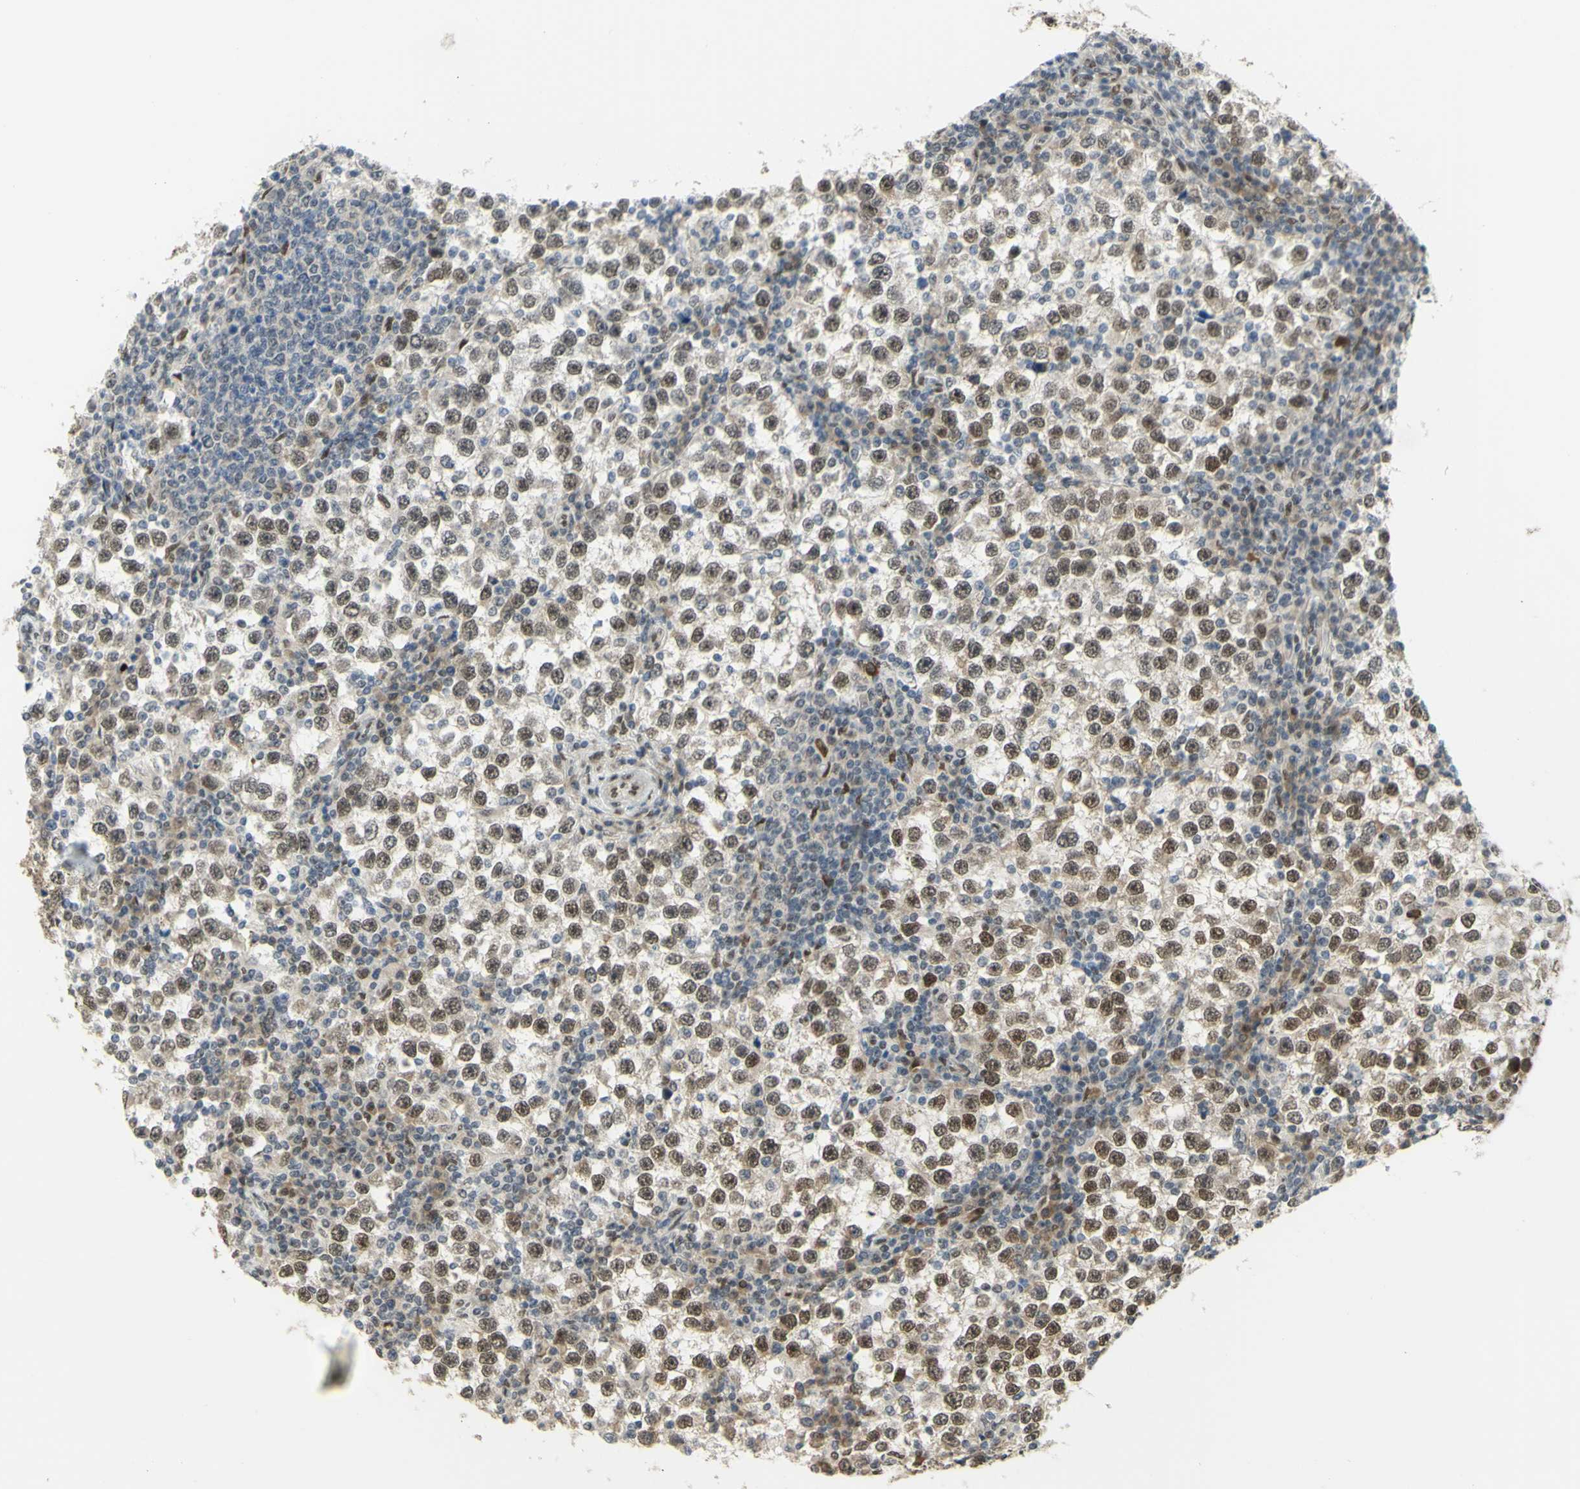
{"staining": {"intensity": "moderate", "quantity": ">75%", "location": "nuclear"}, "tissue": "testis cancer", "cell_type": "Tumor cells", "image_type": "cancer", "snomed": [{"axis": "morphology", "description": "Seminoma, NOS"}, {"axis": "topography", "description": "Testis"}], "caption": "Protein staining of seminoma (testis) tissue displays moderate nuclear positivity in about >75% of tumor cells. The staining was performed using DAB (3,3'-diaminobenzidine) to visualize the protein expression in brown, while the nuclei were stained in blue with hematoxylin (Magnification: 20x).", "gene": "DDX1", "patient": {"sex": "male", "age": 65}}